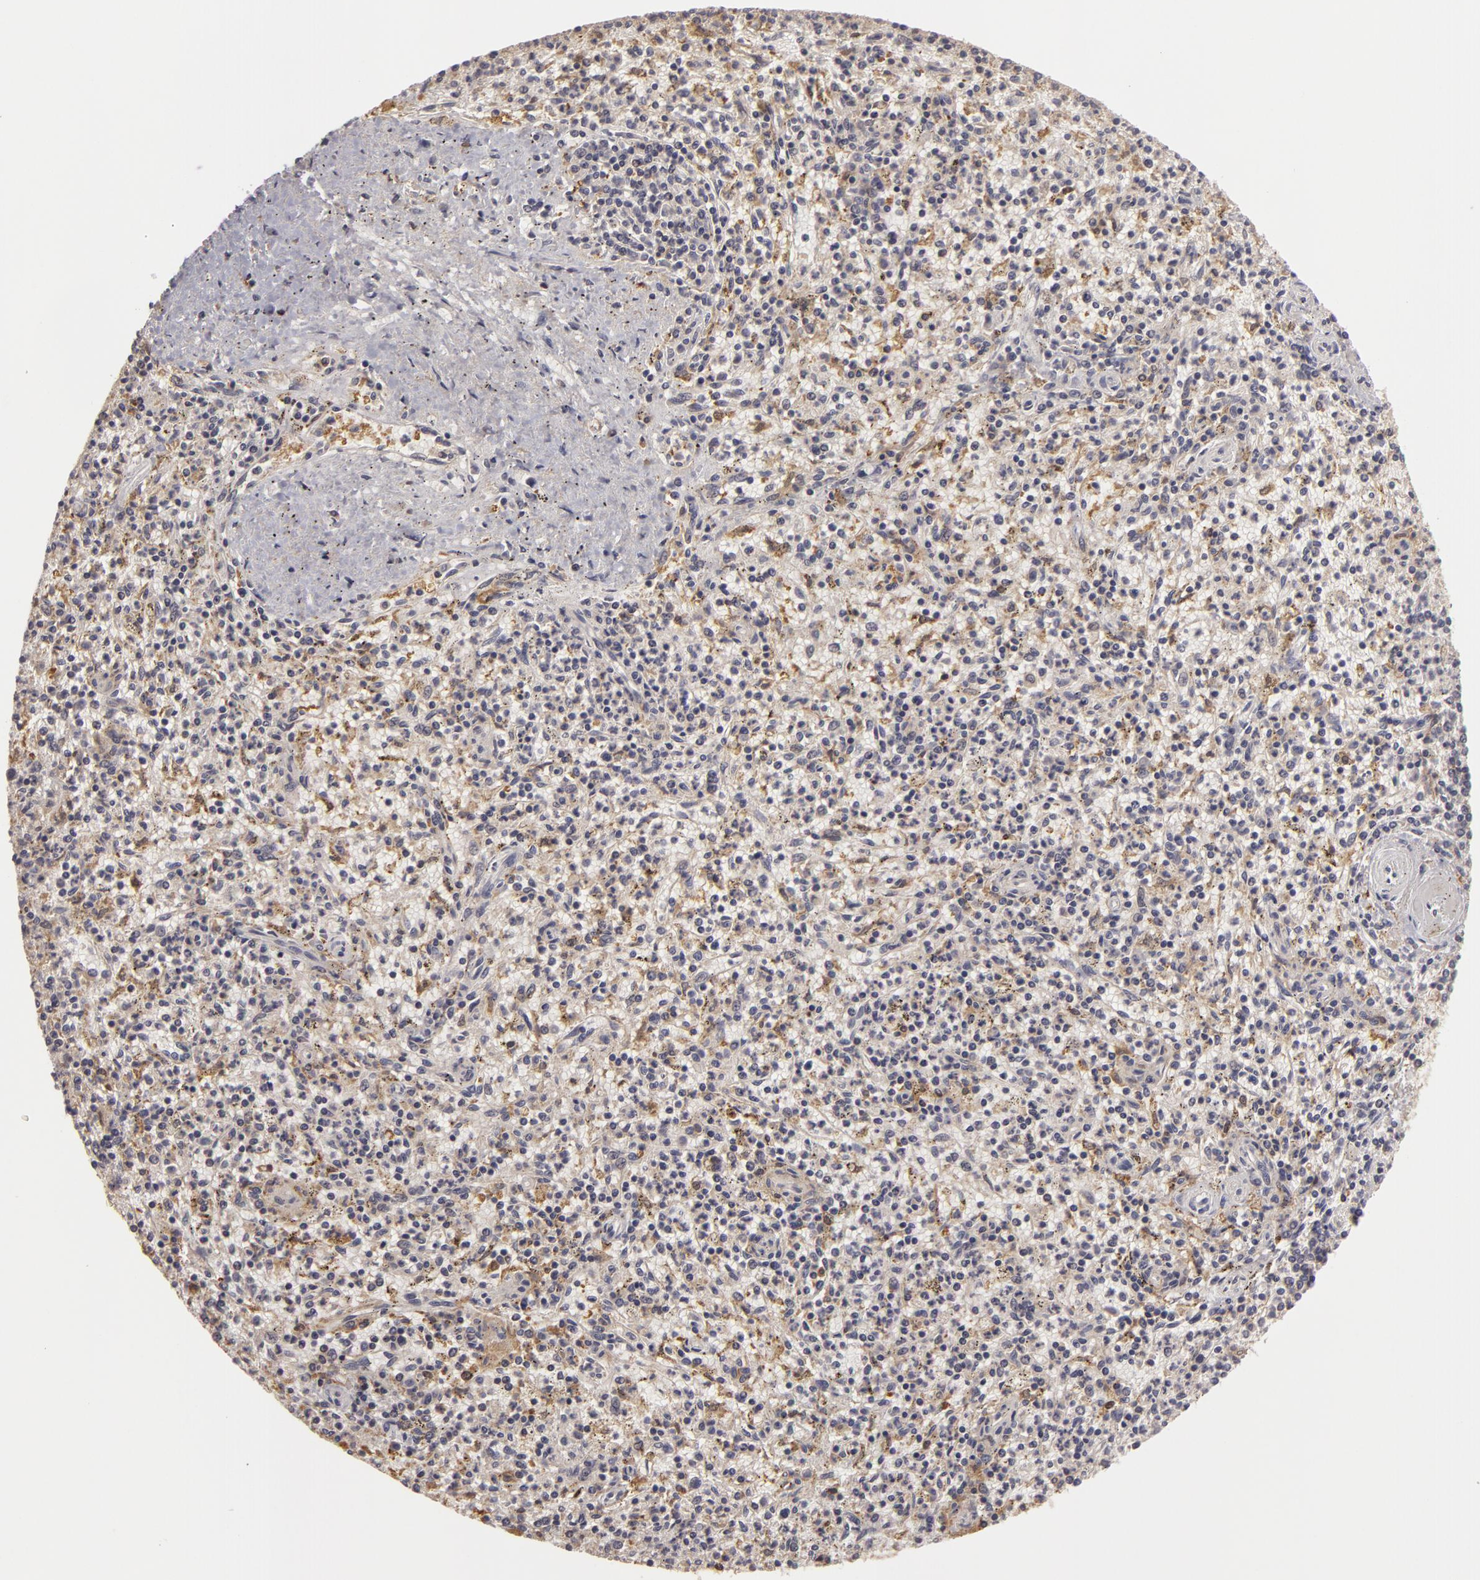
{"staining": {"intensity": "negative", "quantity": "none", "location": "none"}, "tissue": "spleen", "cell_type": "Cells in red pulp", "image_type": "normal", "snomed": [{"axis": "morphology", "description": "Normal tissue, NOS"}, {"axis": "topography", "description": "Spleen"}], "caption": "Protein analysis of normal spleen exhibits no significant staining in cells in red pulp. (IHC, brightfield microscopy, high magnification).", "gene": "GNPDA1", "patient": {"sex": "male", "age": 72}}